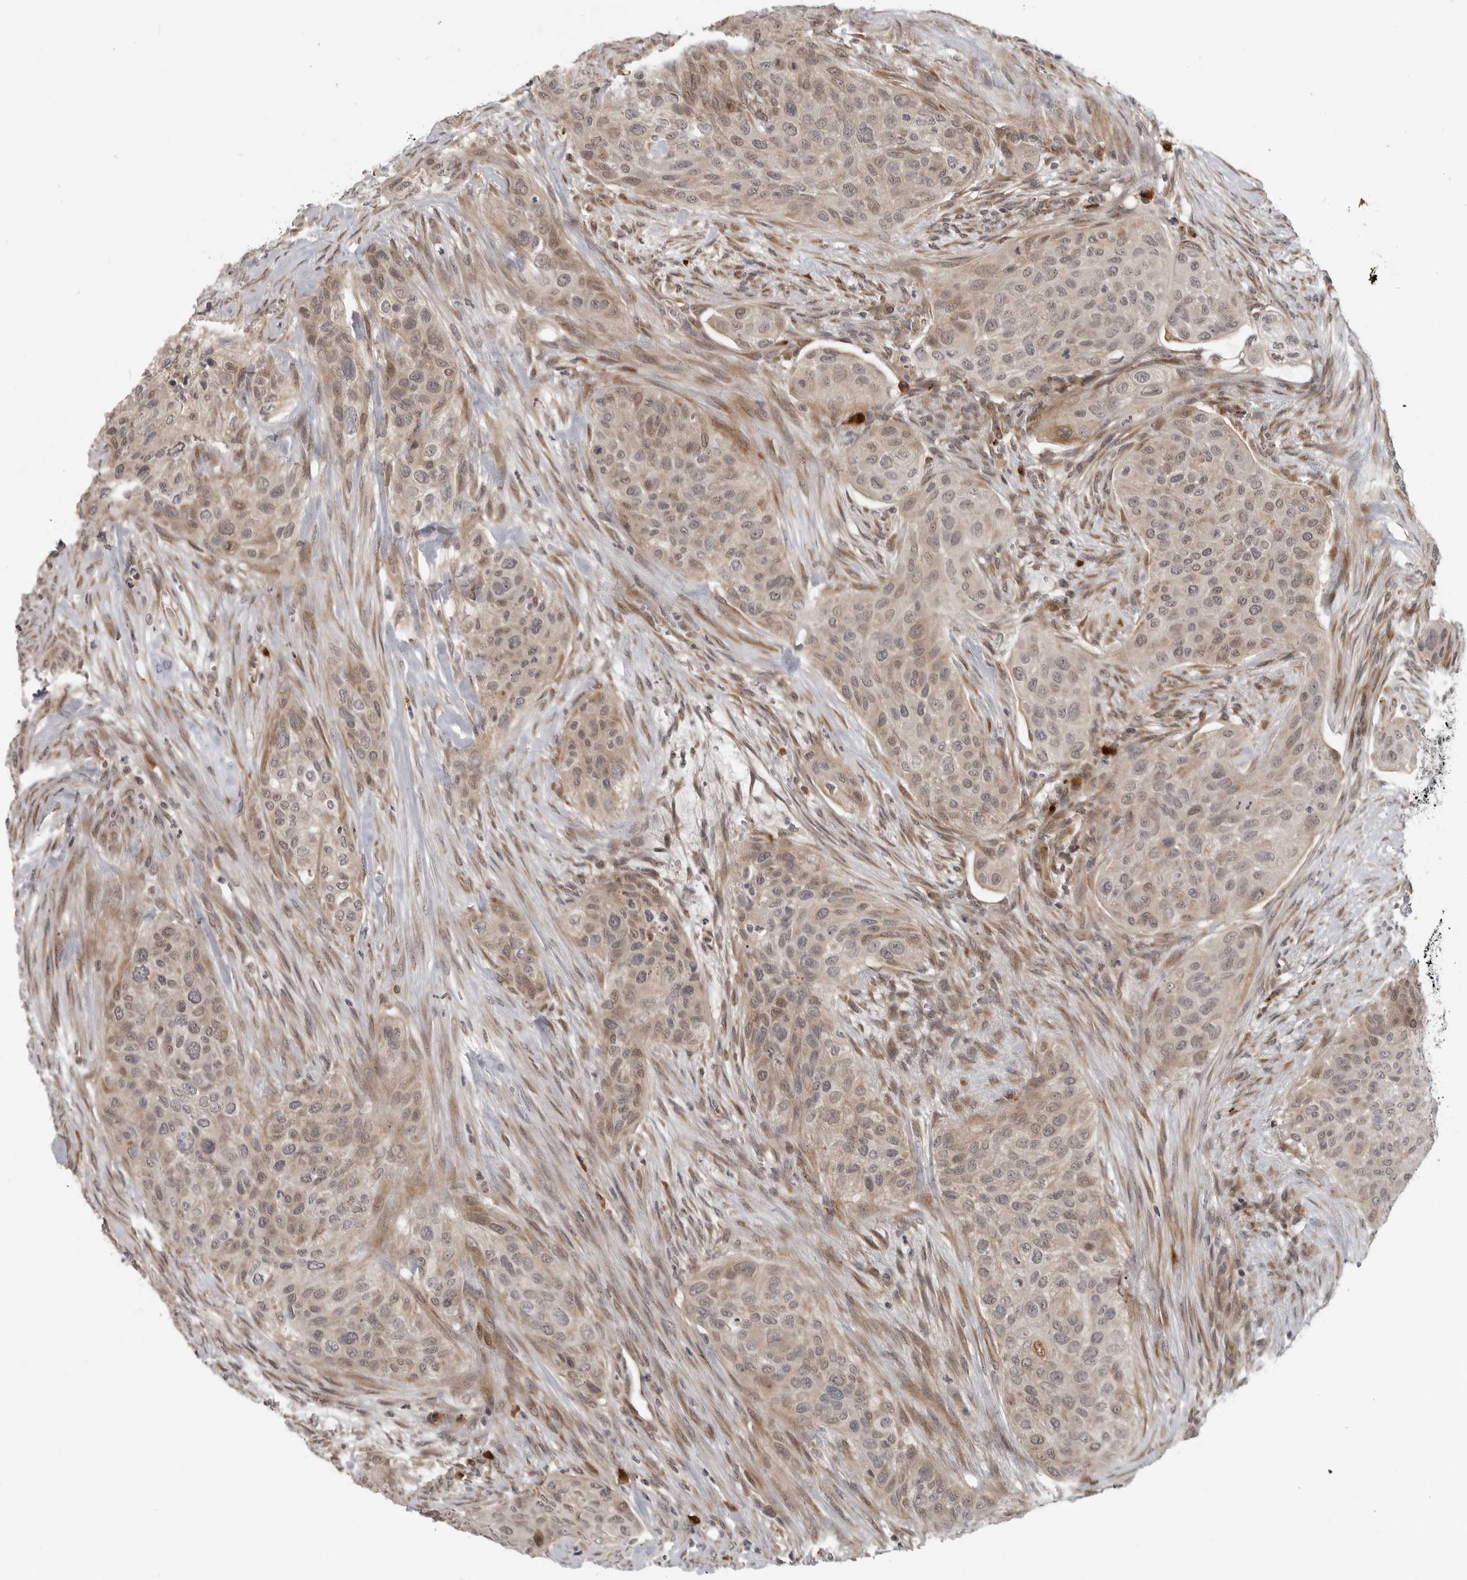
{"staining": {"intensity": "weak", "quantity": ">75%", "location": "cytoplasmic/membranous,nuclear"}, "tissue": "urothelial cancer", "cell_type": "Tumor cells", "image_type": "cancer", "snomed": [{"axis": "morphology", "description": "Urothelial carcinoma, High grade"}, {"axis": "topography", "description": "Urinary bladder"}], "caption": "Protein expression analysis of human urothelial cancer reveals weak cytoplasmic/membranous and nuclear staining in approximately >75% of tumor cells.", "gene": "CEP295NL", "patient": {"sex": "male", "age": 35}}